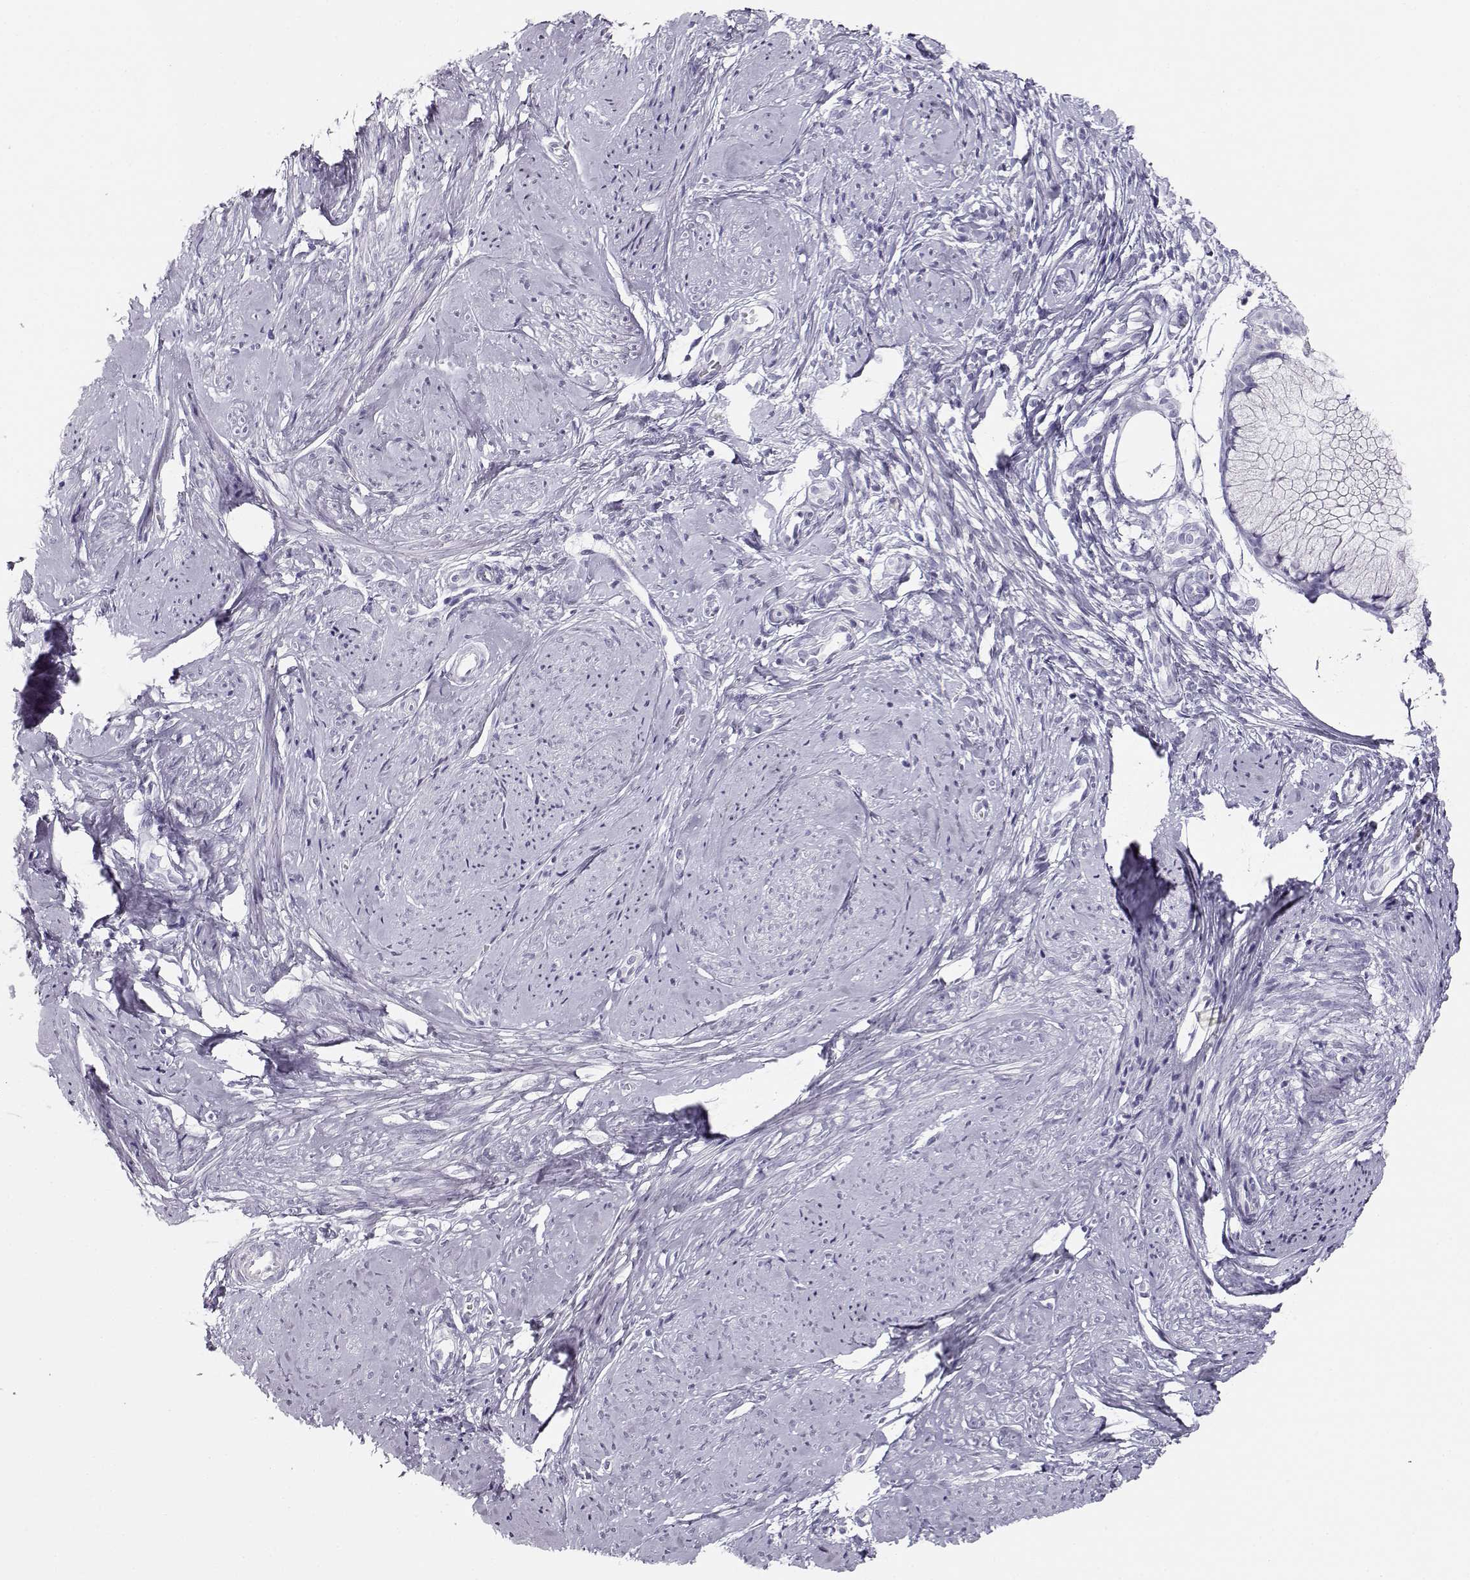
{"staining": {"intensity": "negative", "quantity": "none", "location": "none"}, "tissue": "smooth muscle", "cell_type": "Smooth muscle cells", "image_type": "normal", "snomed": [{"axis": "morphology", "description": "Normal tissue, NOS"}, {"axis": "topography", "description": "Smooth muscle"}], "caption": "IHC of unremarkable human smooth muscle demonstrates no staining in smooth muscle cells.", "gene": "TKTL1", "patient": {"sex": "female", "age": 48}}